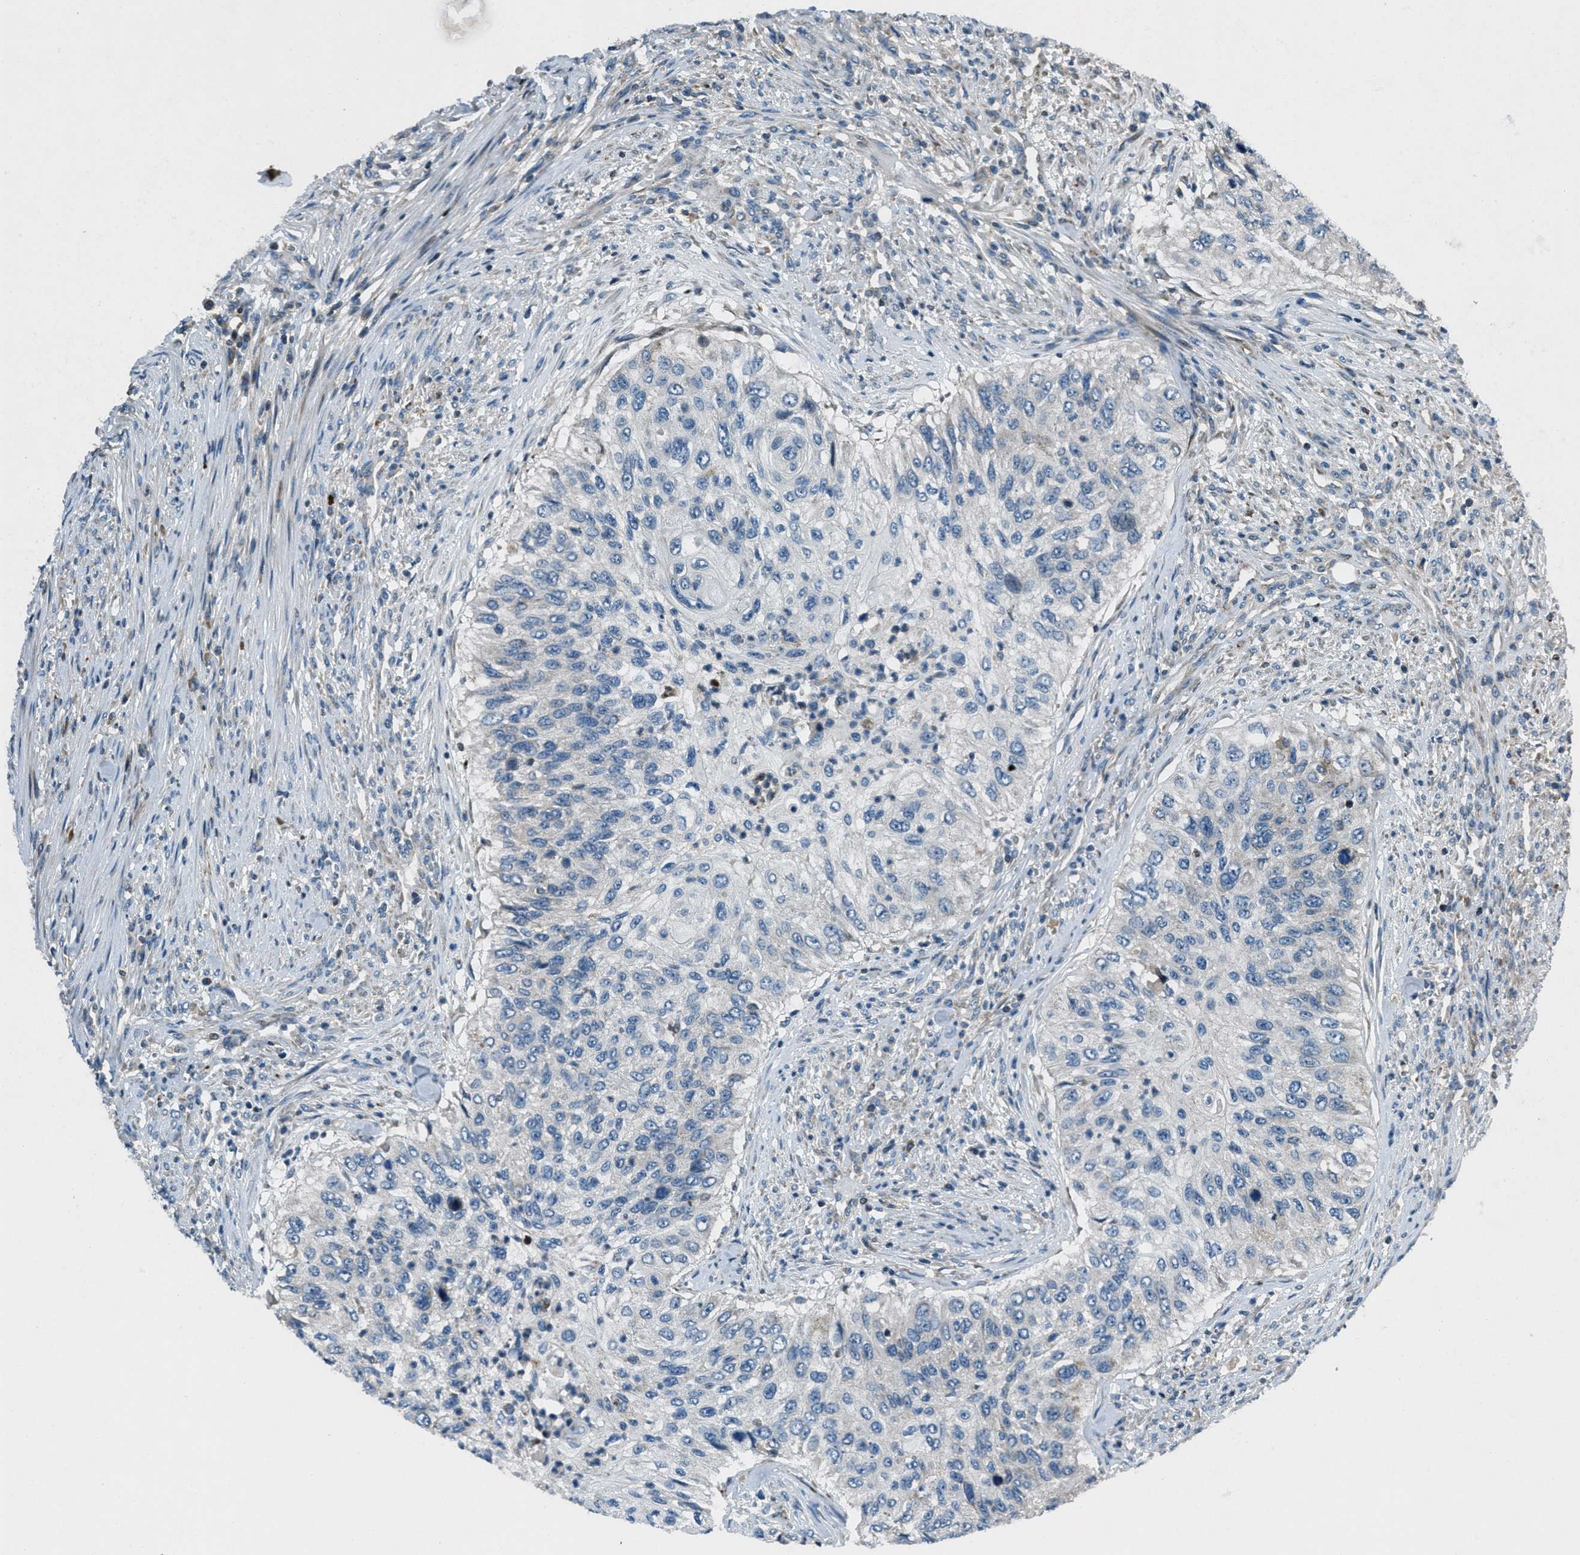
{"staining": {"intensity": "negative", "quantity": "none", "location": "none"}, "tissue": "urothelial cancer", "cell_type": "Tumor cells", "image_type": "cancer", "snomed": [{"axis": "morphology", "description": "Urothelial carcinoma, High grade"}, {"axis": "topography", "description": "Urinary bladder"}], "caption": "Tumor cells show no significant protein expression in urothelial cancer.", "gene": "CLEC2D", "patient": {"sex": "female", "age": 60}}